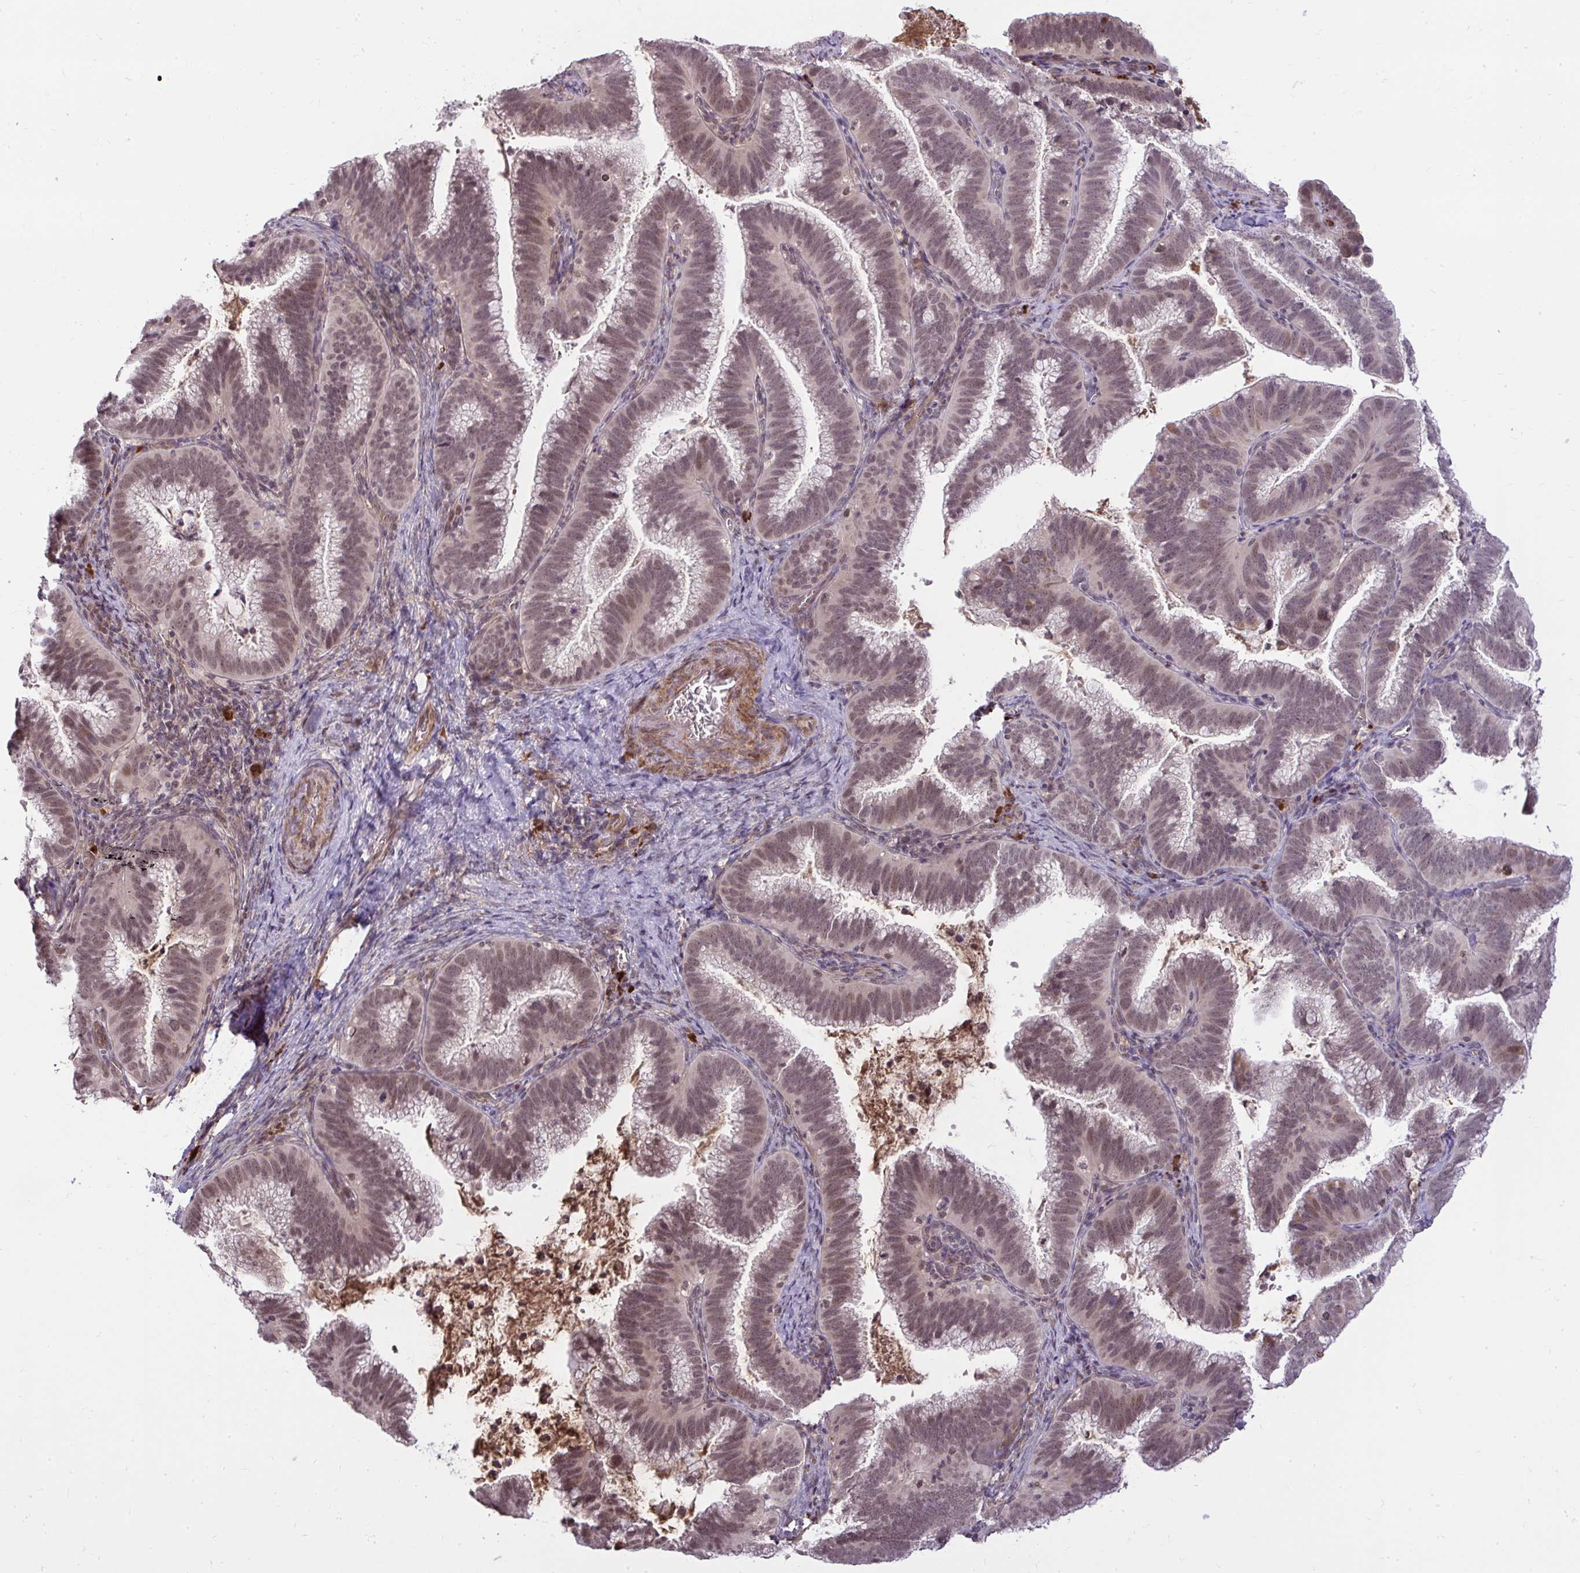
{"staining": {"intensity": "moderate", "quantity": ">75%", "location": "nuclear"}, "tissue": "cervical cancer", "cell_type": "Tumor cells", "image_type": "cancer", "snomed": [{"axis": "morphology", "description": "Adenocarcinoma, NOS"}, {"axis": "topography", "description": "Cervix"}], "caption": "Immunohistochemistry of cervical cancer shows medium levels of moderate nuclear staining in about >75% of tumor cells.", "gene": "ZSCAN9", "patient": {"sex": "female", "age": 61}}